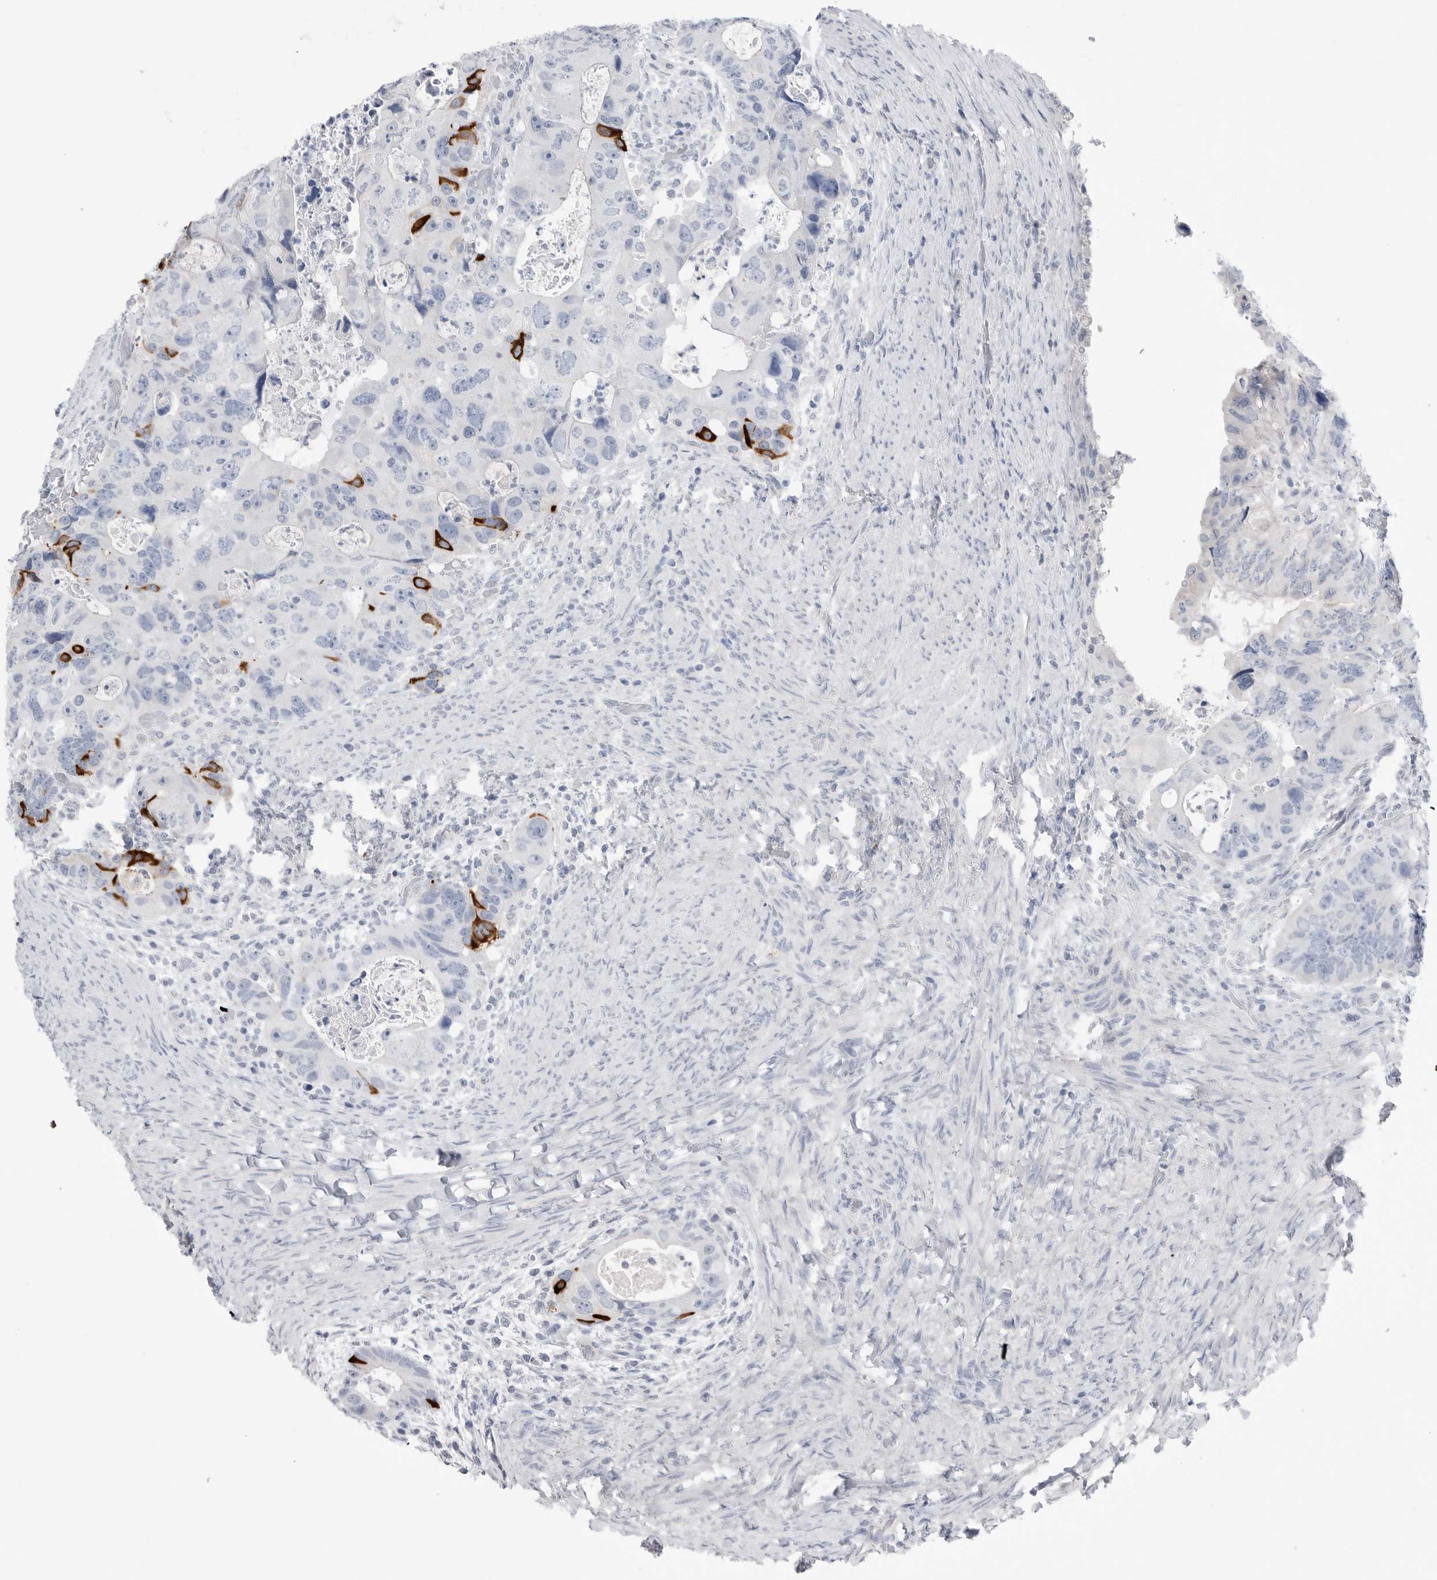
{"staining": {"intensity": "strong", "quantity": "<25%", "location": "cytoplasmic/membranous"}, "tissue": "colorectal cancer", "cell_type": "Tumor cells", "image_type": "cancer", "snomed": [{"axis": "morphology", "description": "Adenocarcinoma, NOS"}, {"axis": "topography", "description": "Rectum"}], "caption": "Protein expression by IHC exhibits strong cytoplasmic/membranous positivity in about <25% of tumor cells in colorectal cancer (adenocarcinoma). (Stains: DAB (3,3'-diaminobenzidine) in brown, nuclei in blue, Microscopy: brightfield microscopy at high magnification).", "gene": "ABHD12", "patient": {"sex": "male", "age": 59}}